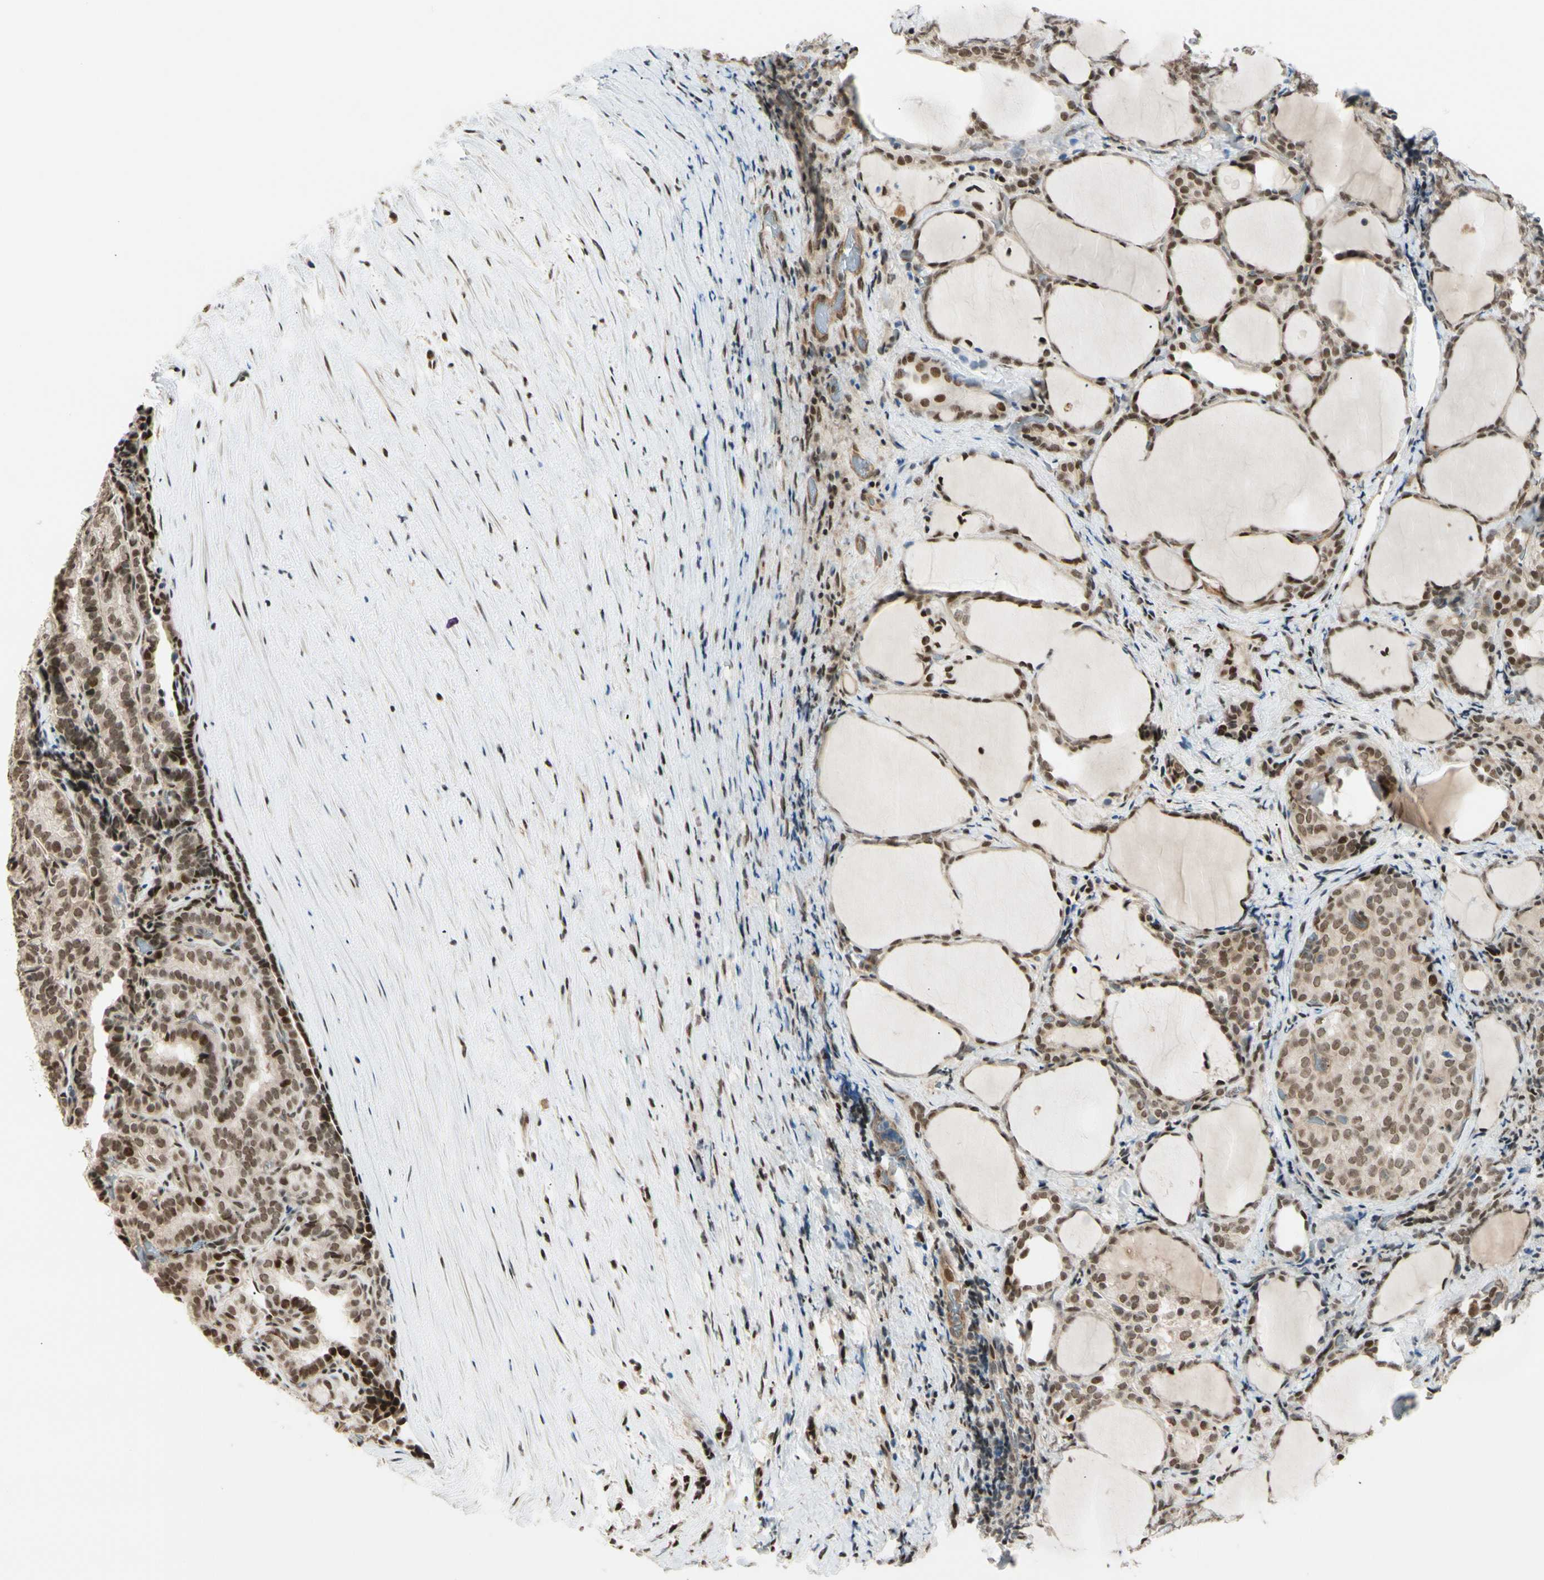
{"staining": {"intensity": "weak", "quantity": ">75%", "location": "nuclear"}, "tissue": "thyroid cancer", "cell_type": "Tumor cells", "image_type": "cancer", "snomed": [{"axis": "morphology", "description": "Normal tissue, NOS"}, {"axis": "morphology", "description": "Papillary adenocarcinoma, NOS"}, {"axis": "topography", "description": "Thyroid gland"}], "caption": "IHC staining of thyroid cancer, which exhibits low levels of weak nuclear expression in about >75% of tumor cells indicating weak nuclear protein positivity. The staining was performed using DAB (3,3'-diaminobenzidine) (brown) for protein detection and nuclei were counterstained in hematoxylin (blue).", "gene": "SUFU", "patient": {"sex": "female", "age": 30}}